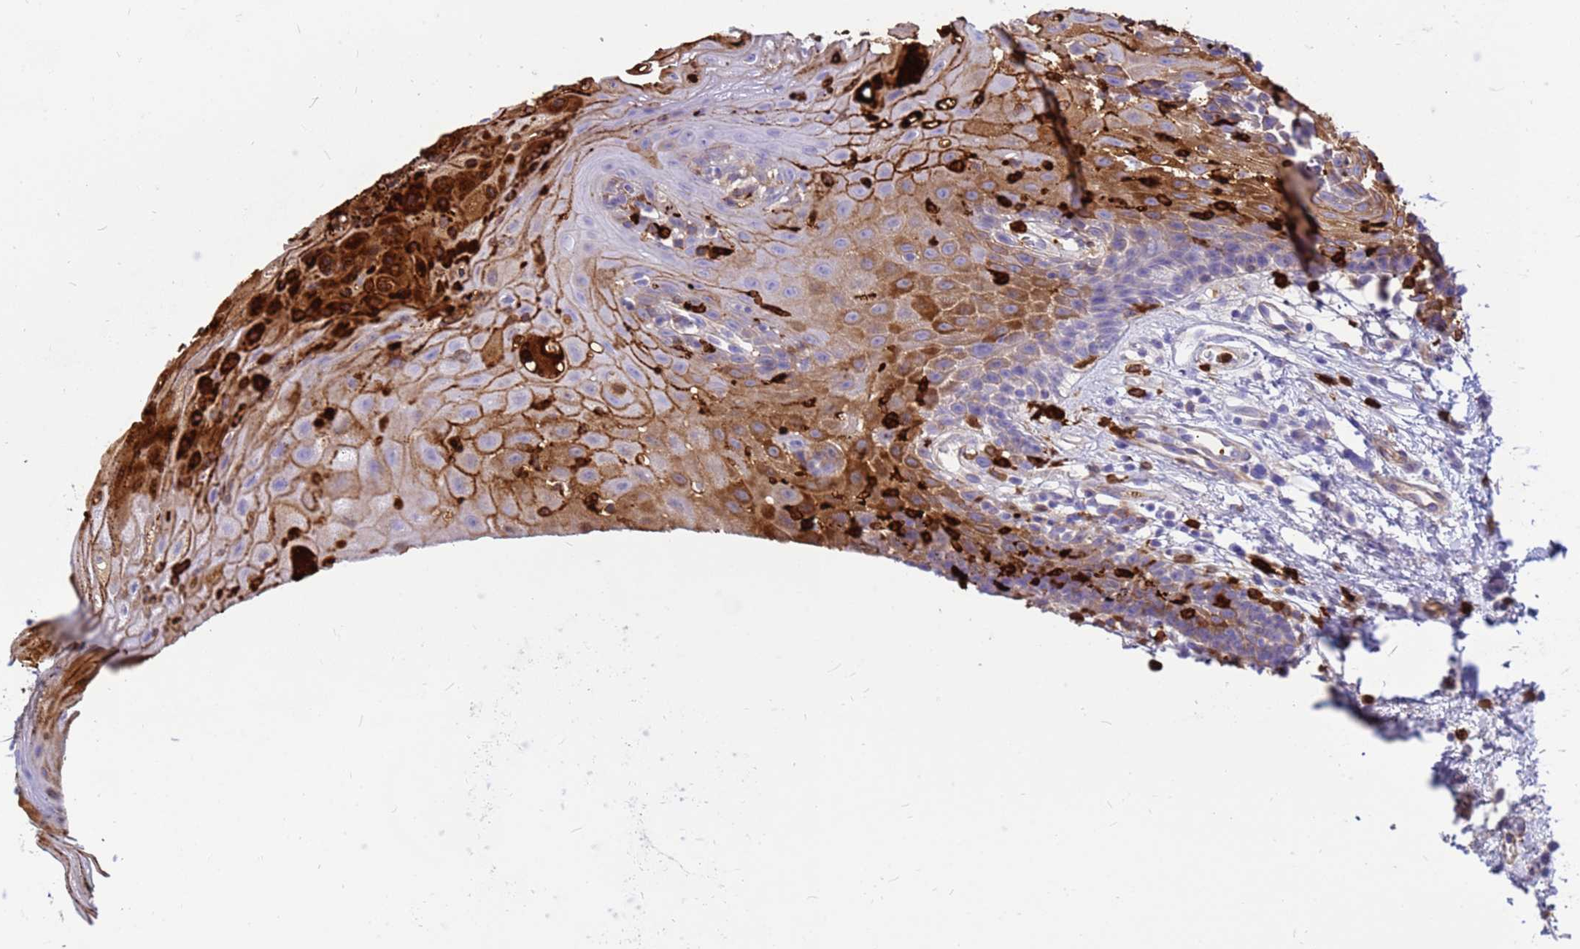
{"staining": {"intensity": "strong", "quantity": "<25%", "location": "cytoplasmic/membranous"}, "tissue": "oral mucosa", "cell_type": "Squamous epithelial cells", "image_type": "normal", "snomed": [{"axis": "morphology", "description": "Normal tissue, NOS"}, {"axis": "topography", "description": "Oral tissue"}, {"axis": "topography", "description": "Tounge, NOS"}], "caption": "A high-resolution image shows IHC staining of unremarkable oral mucosa, which demonstrates strong cytoplasmic/membranous positivity in approximately <25% of squamous epithelial cells.", "gene": "ORM1", "patient": {"sex": "female", "age": 59}}